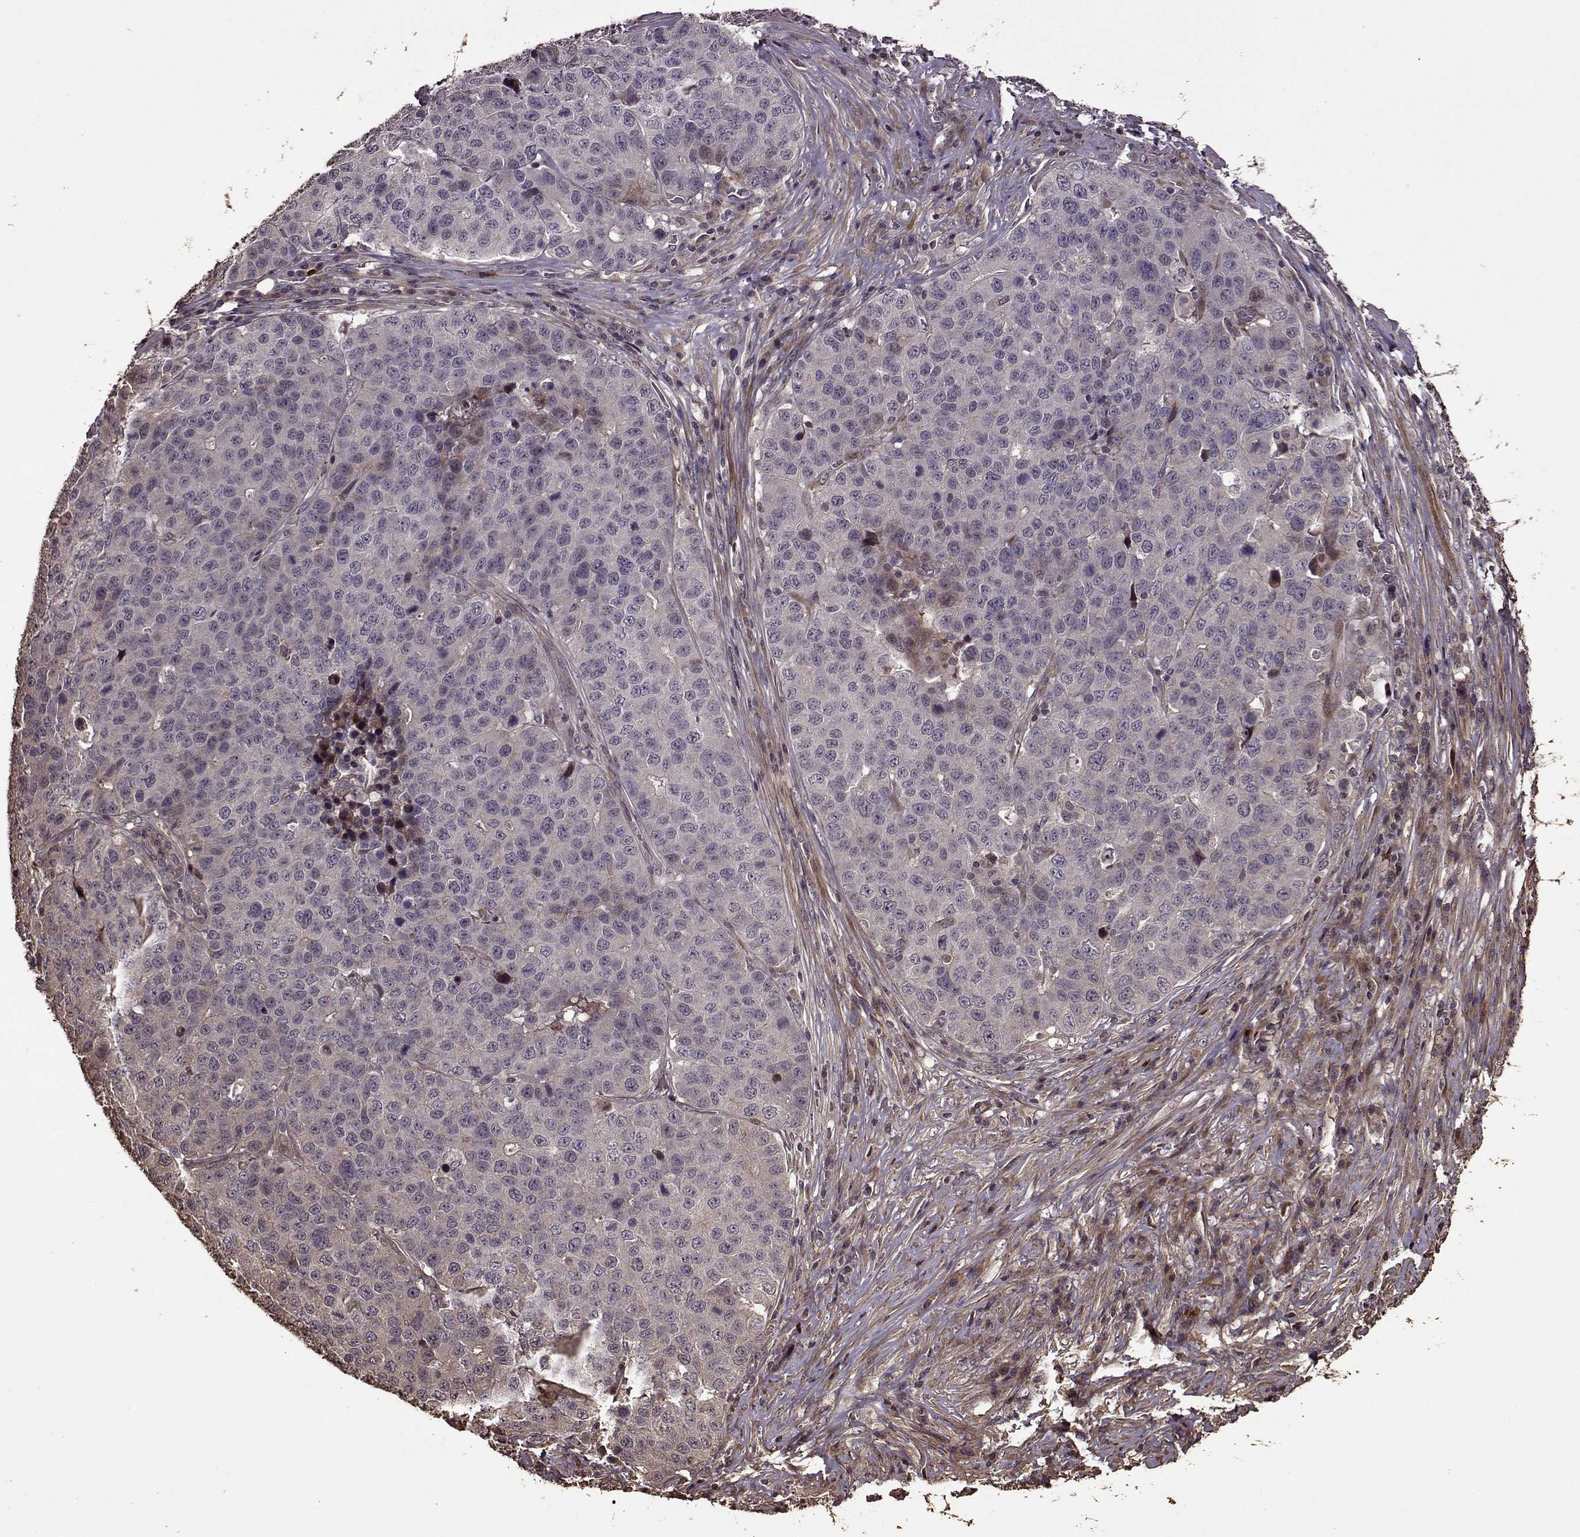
{"staining": {"intensity": "negative", "quantity": "none", "location": "none"}, "tissue": "stomach cancer", "cell_type": "Tumor cells", "image_type": "cancer", "snomed": [{"axis": "morphology", "description": "Adenocarcinoma, NOS"}, {"axis": "topography", "description": "Stomach"}], "caption": "A photomicrograph of stomach cancer (adenocarcinoma) stained for a protein exhibits no brown staining in tumor cells.", "gene": "FBXW11", "patient": {"sex": "male", "age": 71}}